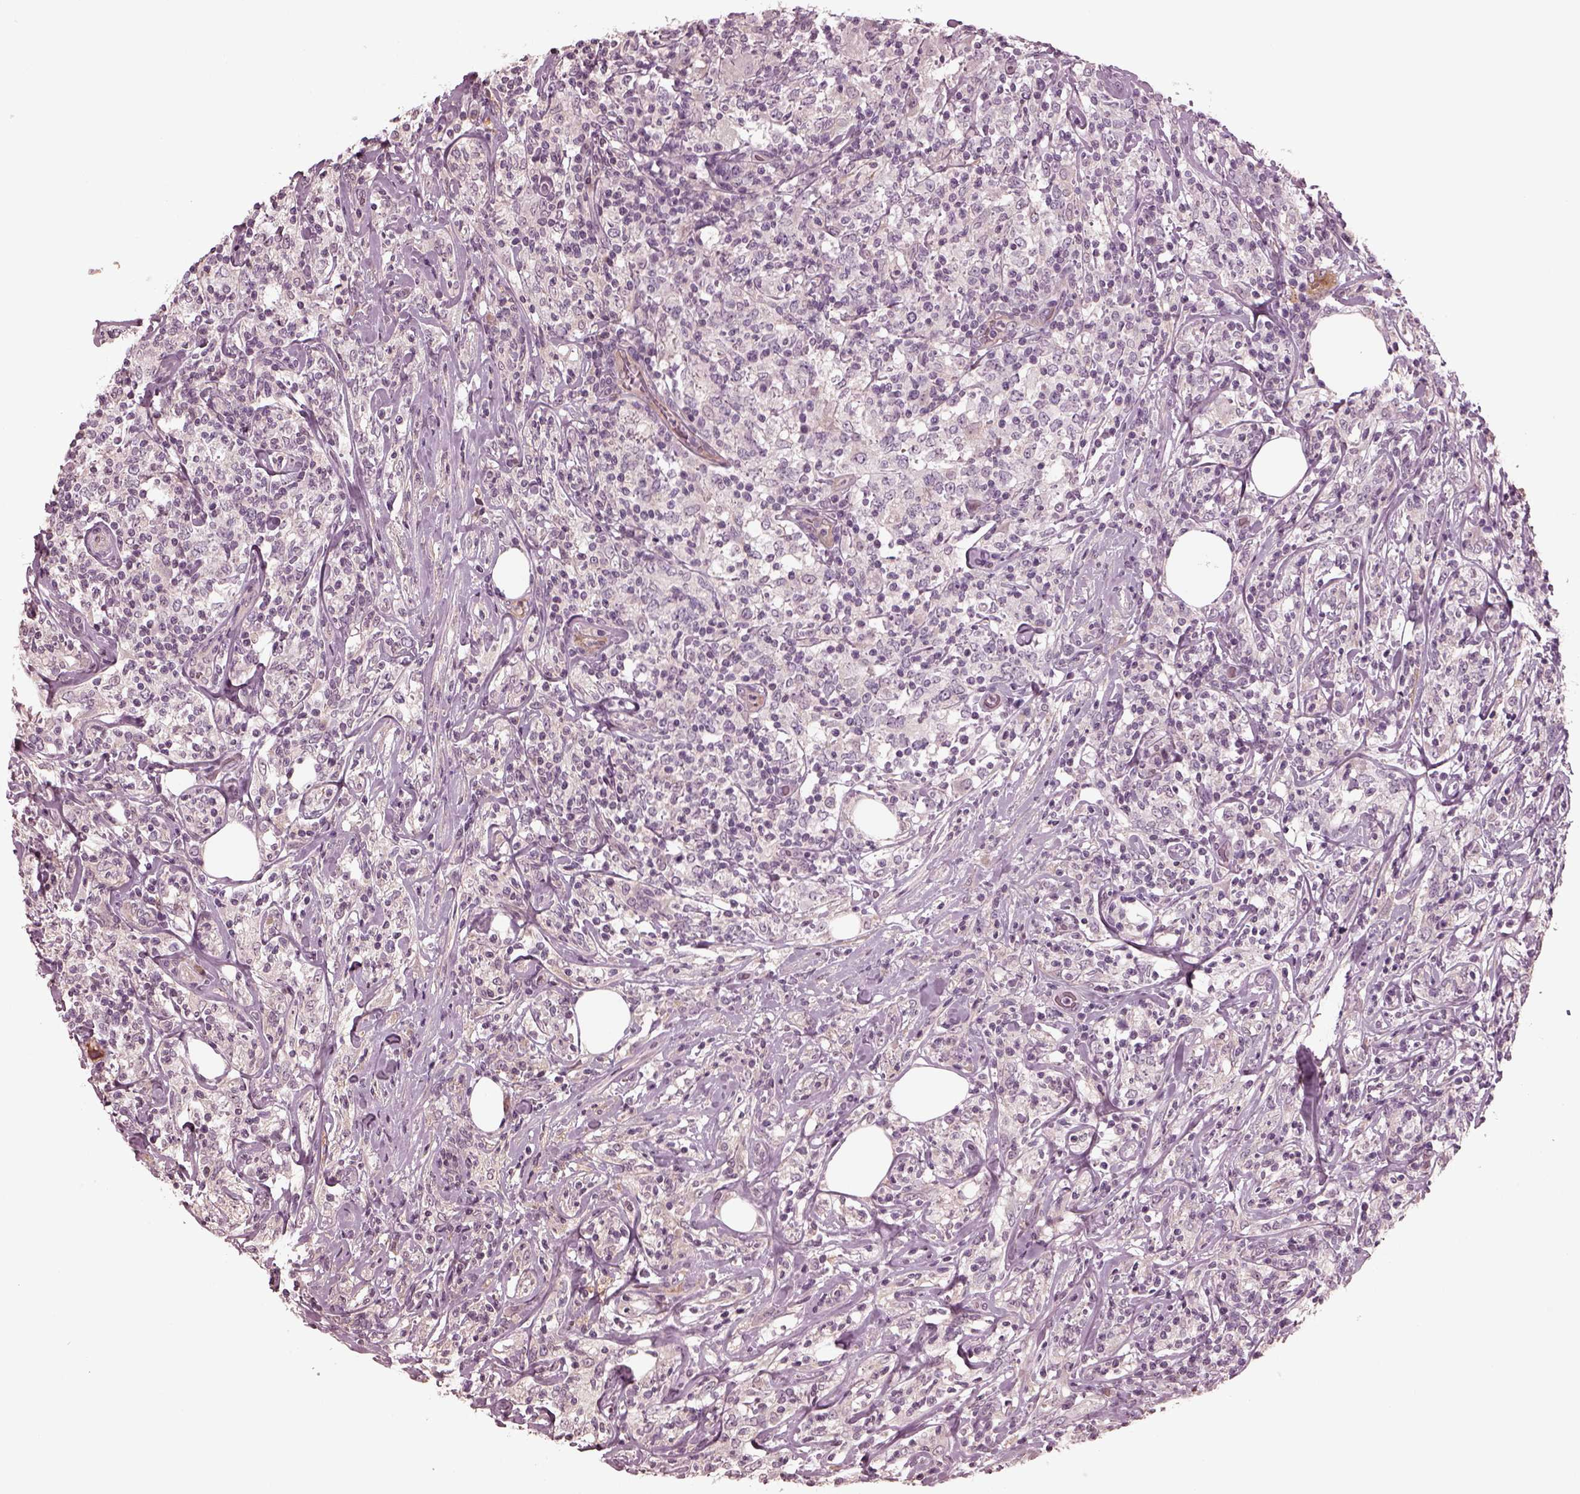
{"staining": {"intensity": "negative", "quantity": "none", "location": "none"}, "tissue": "lymphoma", "cell_type": "Tumor cells", "image_type": "cancer", "snomed": [{"axis": "morphology", "description": "Malignant lymphoma, non-Hodgkin's type, High grade"}, {"axis": "topography", "description": "Lymph node"}], "caption": "There is no significant expression in tumor cells of malignant lymphoma, non-Hodgkin's type (high-grade). (IHC, brightfield microscopy, high magnification).", "gene": "PORCN", "patient": {"sex": "female", "age": 84}}